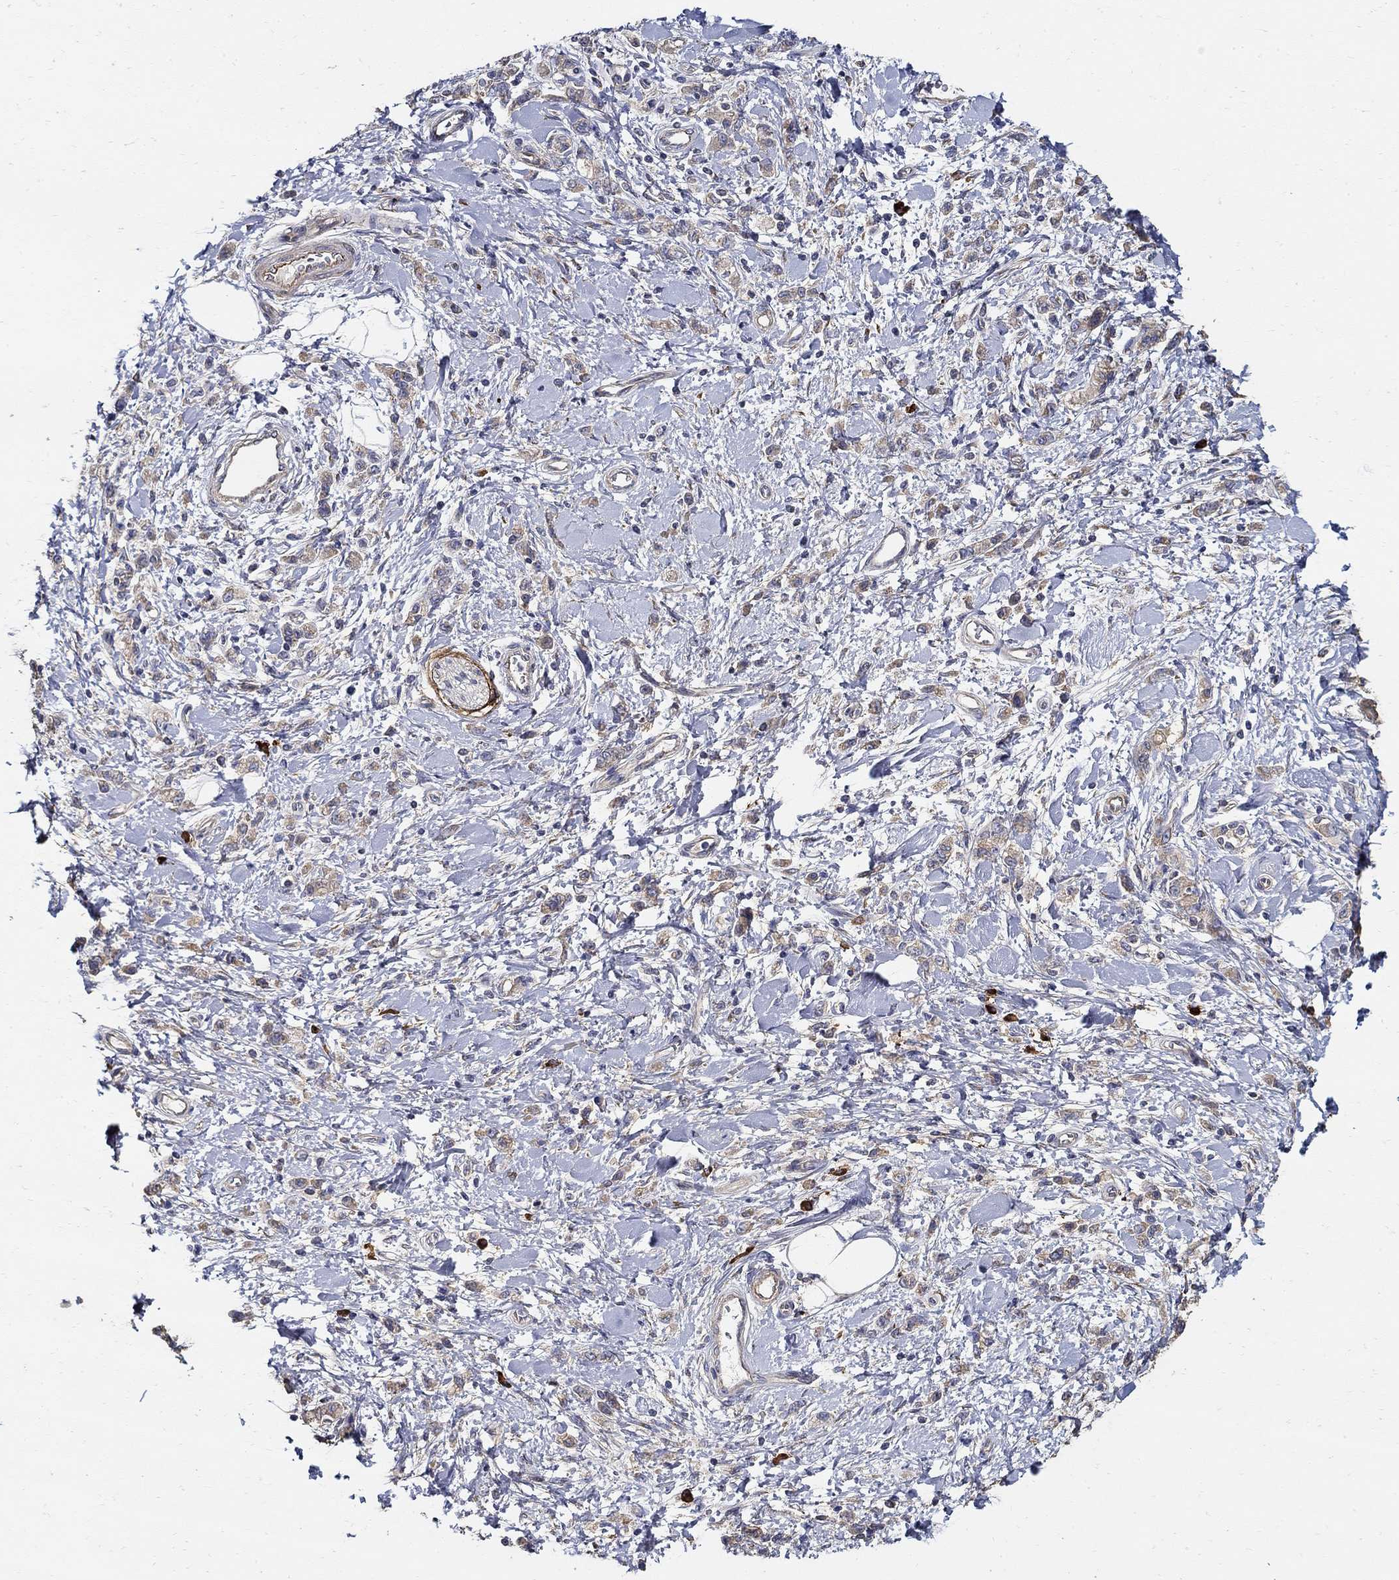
{"staining": {"intensity": "moderate", "quantity": "25%-75%", "location": "cytoplasmic/membranous"}, "tissue": "stomach cancer", "cell_type": "Tumor cells", "image_type": "cancer", "snomed": [{"axis": "morphology", "description": "Adenocarcinoma, NOS"}, {"axis": "topography", "description": "Stomach"}], "caption": "Immunohistochemical staining of stomach adenocarcinoma demonstrates moderate cytoplasmic/membranous protein positivity in approximately 25%-75% of tumor cells.", "gene": "EMILIN3", "patient": {"sex": "male", "age": 77}}